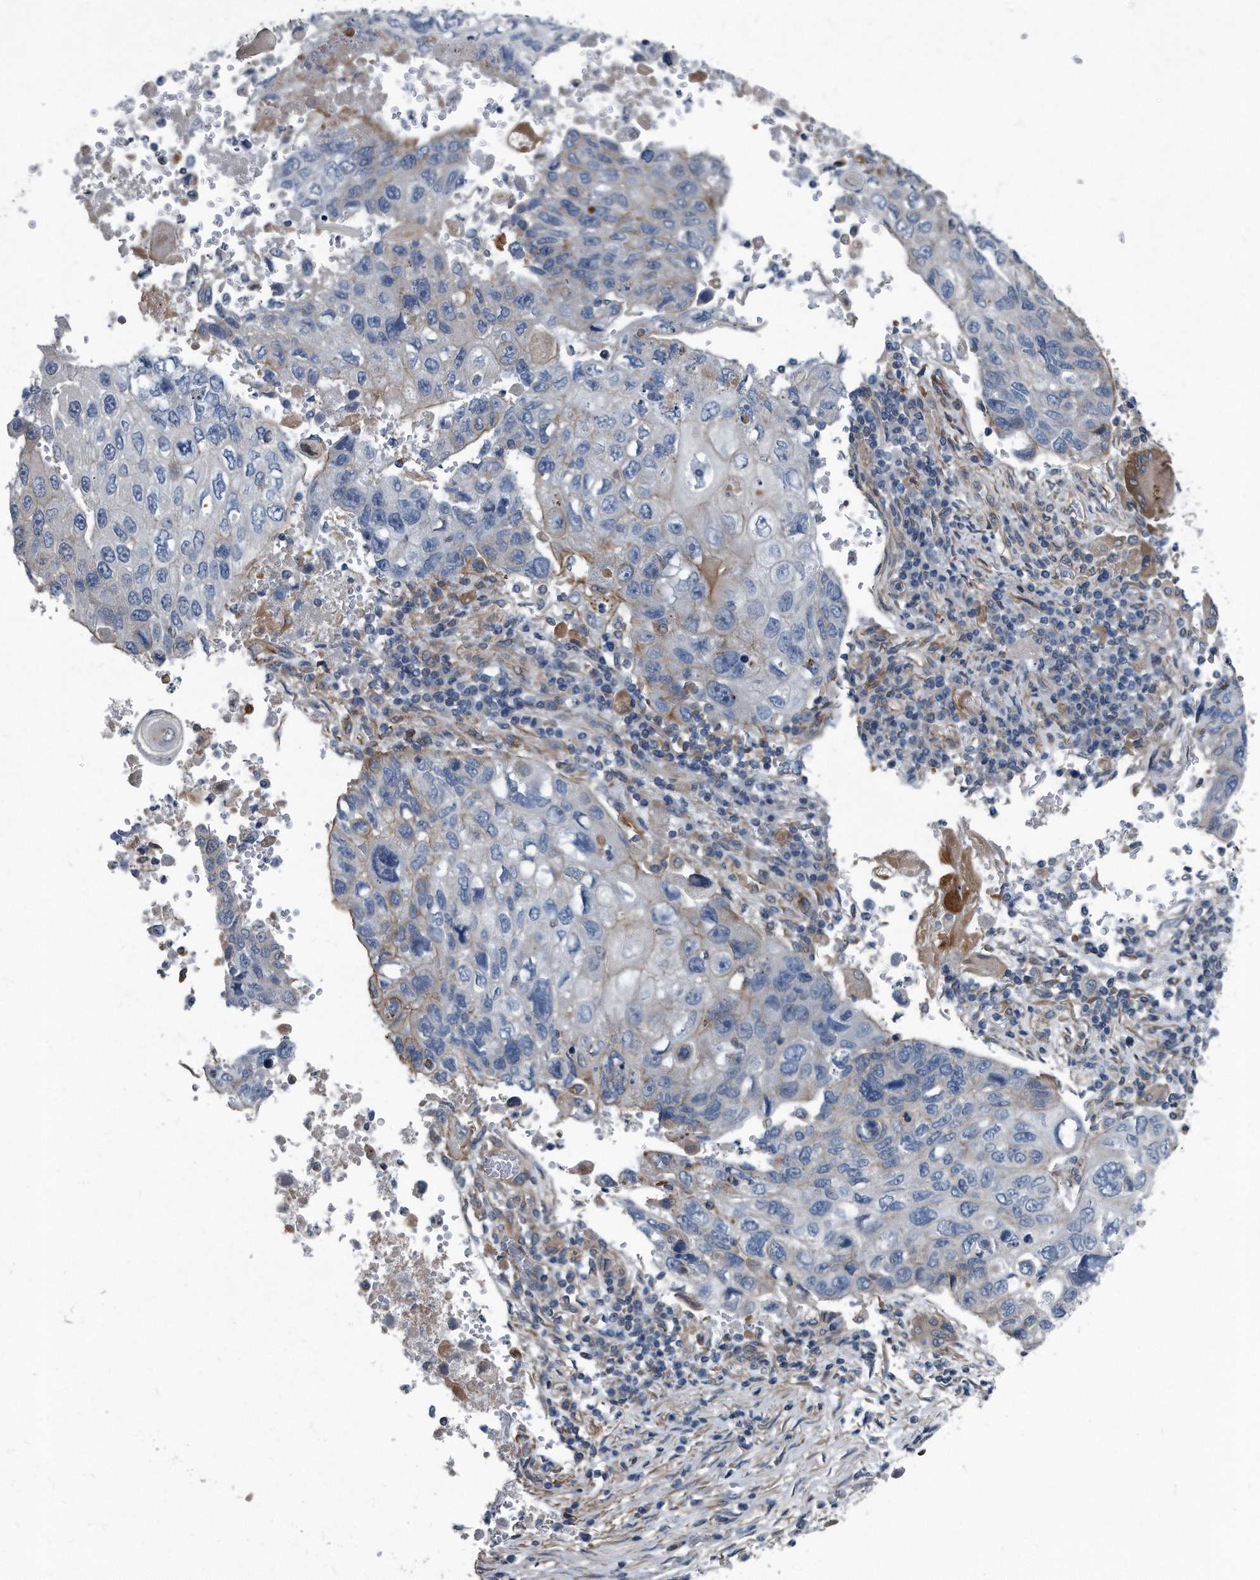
{"staining": {"intensity": "negative", "quantity": "none", "location": "none"}, "tissue": "lung cancer", "cell_type": "Tumor cells", "image_type": "cancer", "snomed": [{"axis": "morphology", "description": "Squamous cell carcinoma, NOS"}, {"axis": "topography", "description": "Lung"}], "caption": "The immunohistochemistry (IHC) micrograph has no significant staining in tumor cells of lung squamous cell carcinoma tissue.", "gene": "PLEC", "patient": {"sex": "male", "age": 61}}